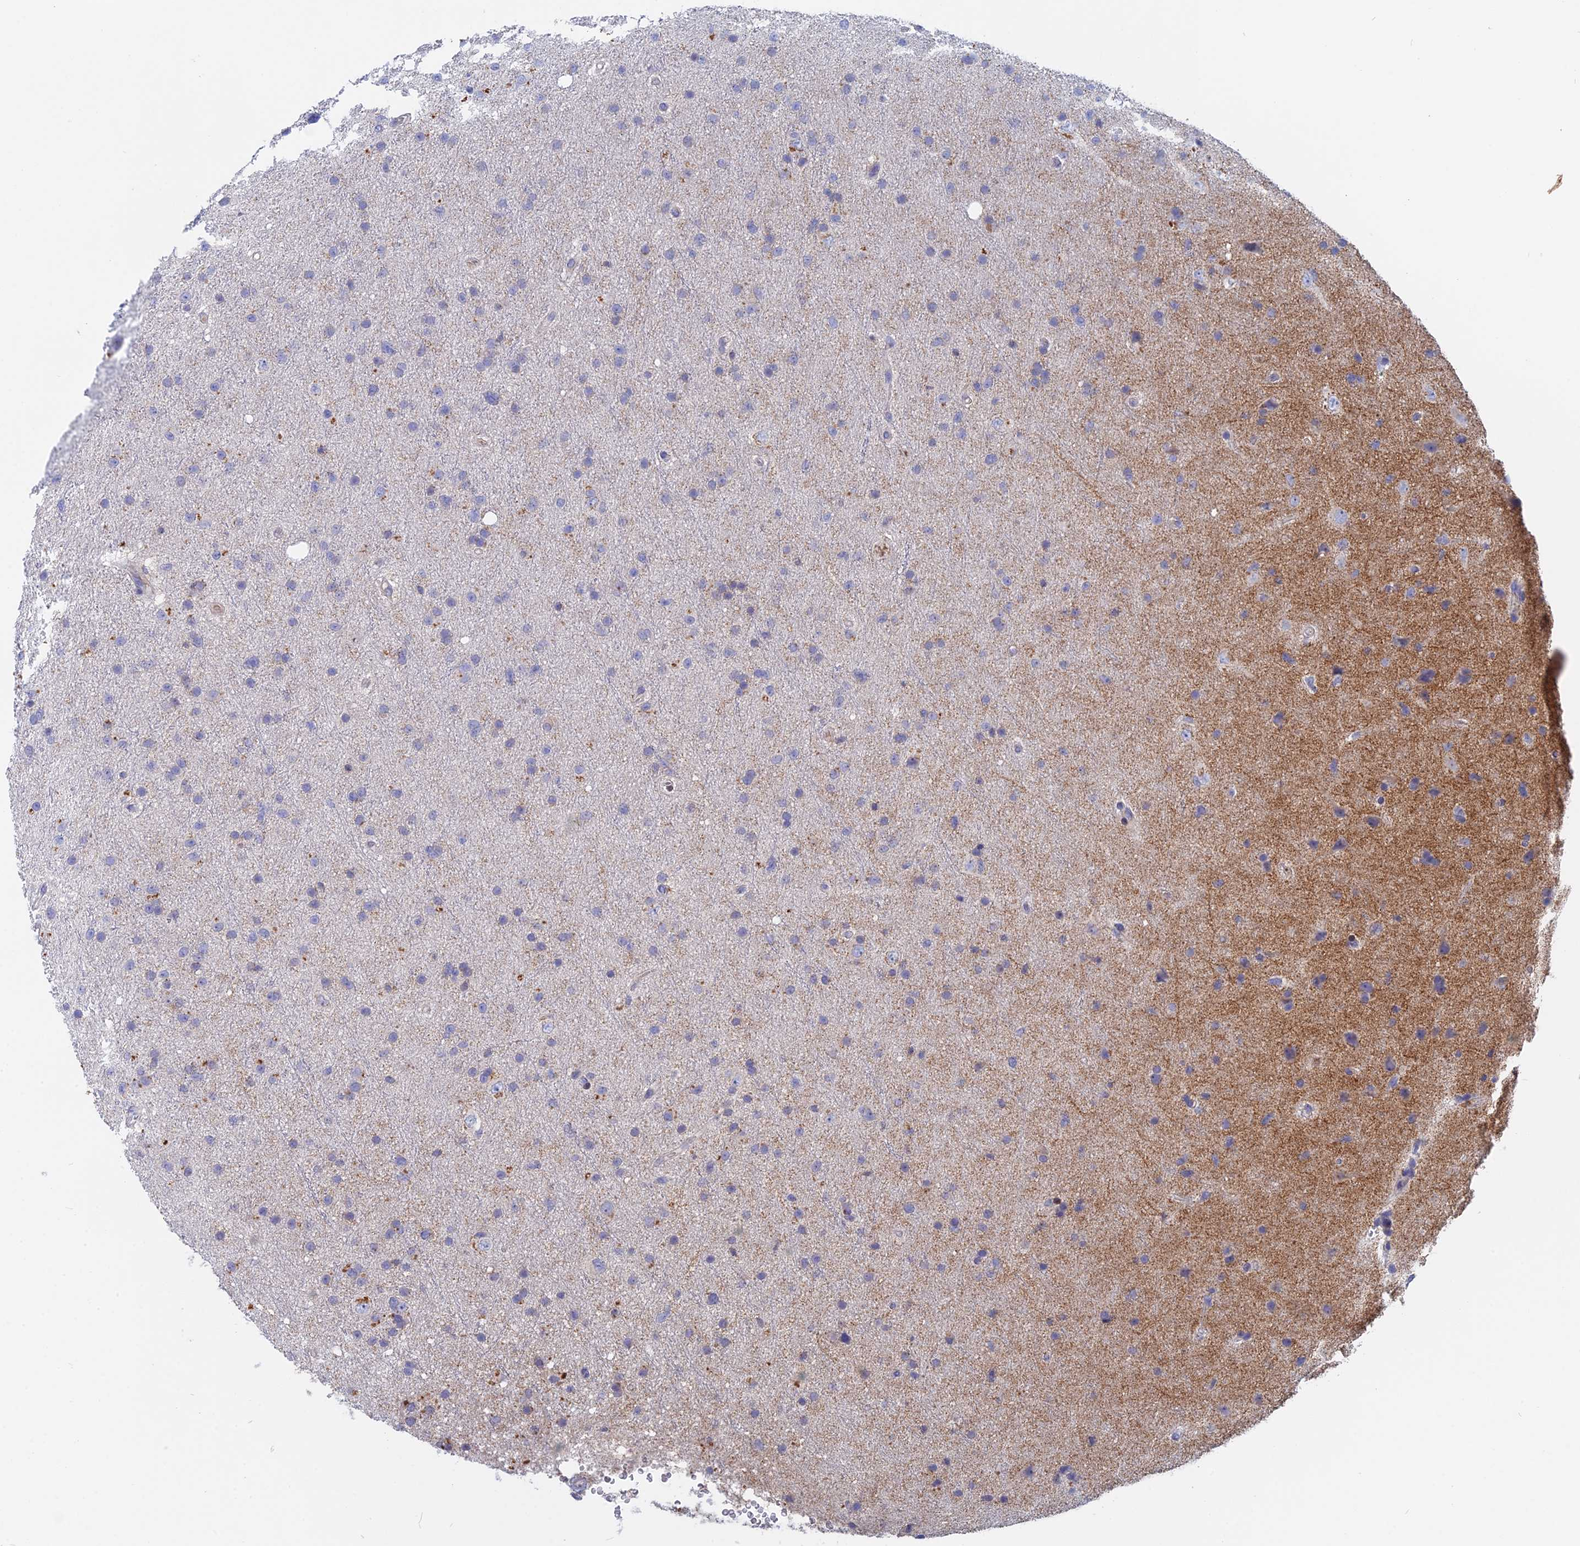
{"staining": {"intensity": "negative", "quantity": "none", "location": "none"}, "tissue": "glioma", "cell_type": "Tumor cells", "image_type": "cancer", "snomed": [{"axis": "morphology", "description": "Glioma, malignant, Low grade"}, {"axis": "topography", "description": "Cerebral cortex"}], "caption": "Immunohistochemistry (IHC) photomicrograph of neoplastic tissue: human glioma stained with DAB demonstrates no significant protein staining in tumor cells.", "gene": "ACP7", "patient": {"sex": "female", "age": 39}}